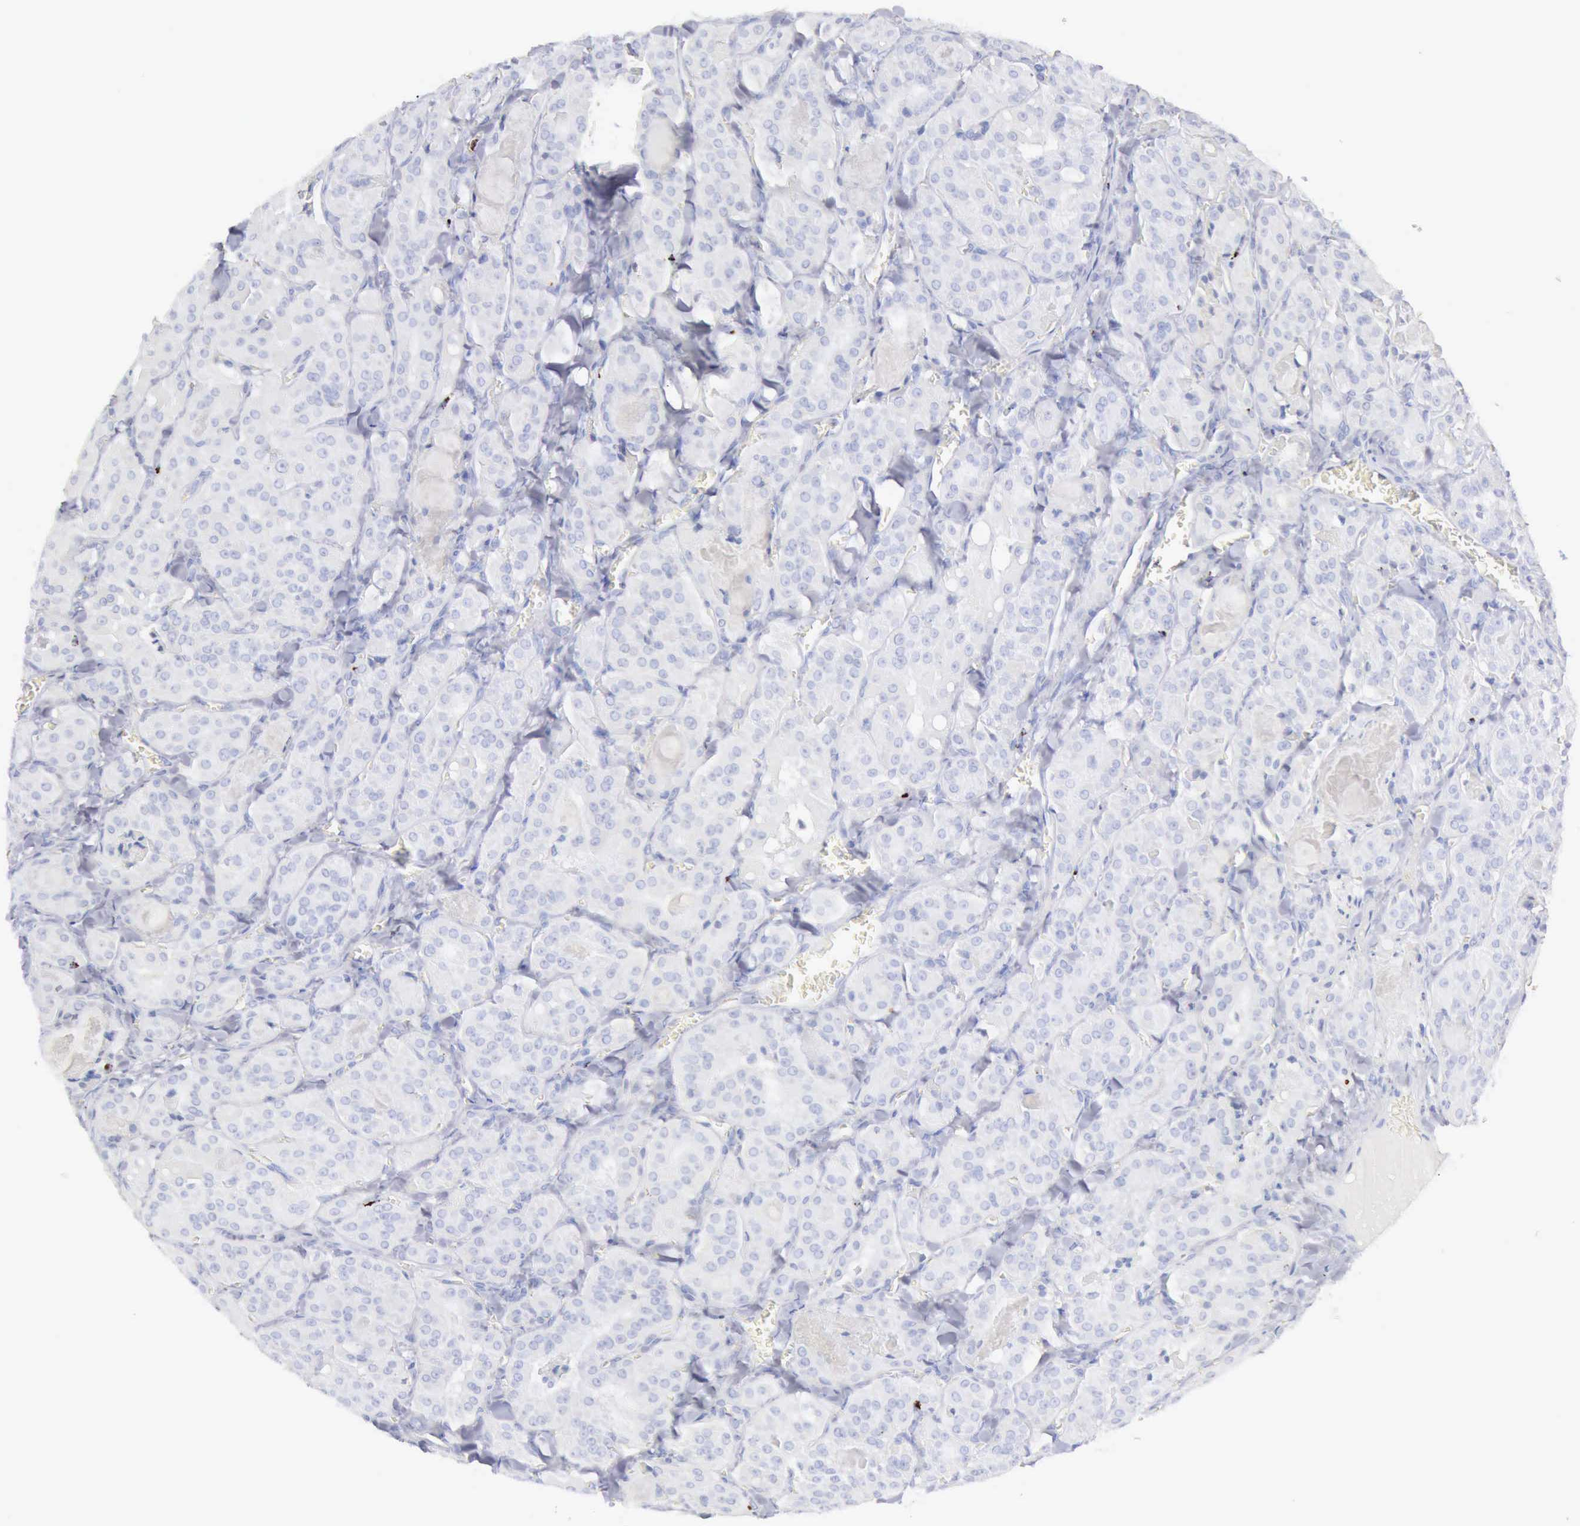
{"staining": {"intensity": "negative", "quantity": "none", "location": "none"}, "tissue": "thyroid cancer", "cell_type": "Tumor cells", "image_type": "cancer", "snomed": [{"axis": "morphology", "description": "Carcinoma, NOS"}, {"axis": "topography", "description": "Thyroid gland"}], "caption": "This is an immunohistochemistry histopathology image of human thyroid cancer (carcinoma). There is no positivity in tumor cells.", "gene": "GZMB", "patient": {"sex": "male", "age": 76}}